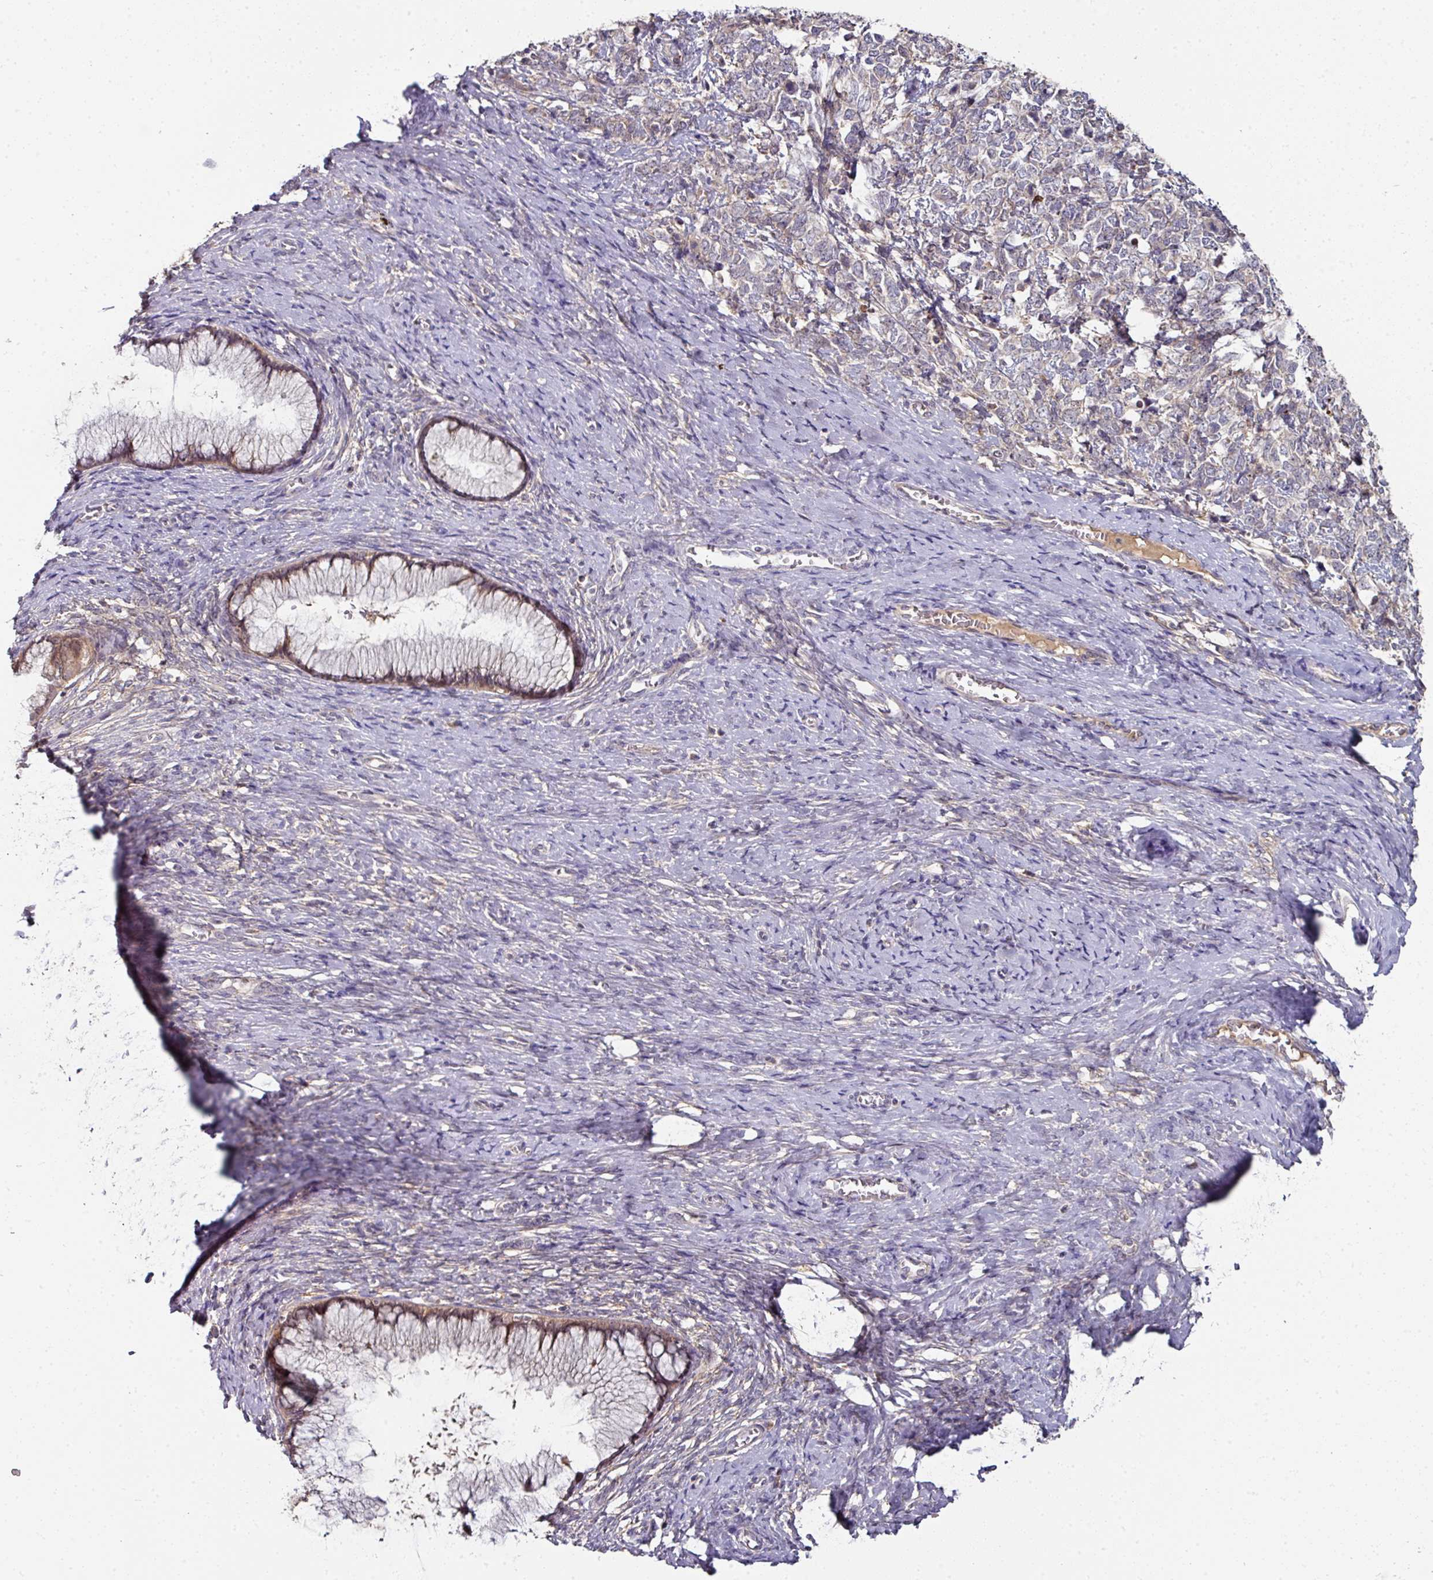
{"staining": {"intensity": "negative", "quantity": "none", "location": "none"}, "tissue": "cervical cancer", "cell_type": "Tumor cells", "image_type": "cancer", "snomed": [{"axis": "morphology", "description": "Squamous cell carcinoma, NOS"}, {"axis": "topography", "description": "Cervix"}], "caption": "DAB (3,3'-diaminobenzidine) immunohistochemical staining of cervical cancer demonstrates no significant positivity in tumor cells.", "gene": "CTDSP2", "patient": {"sex": "female", "age": 63}}